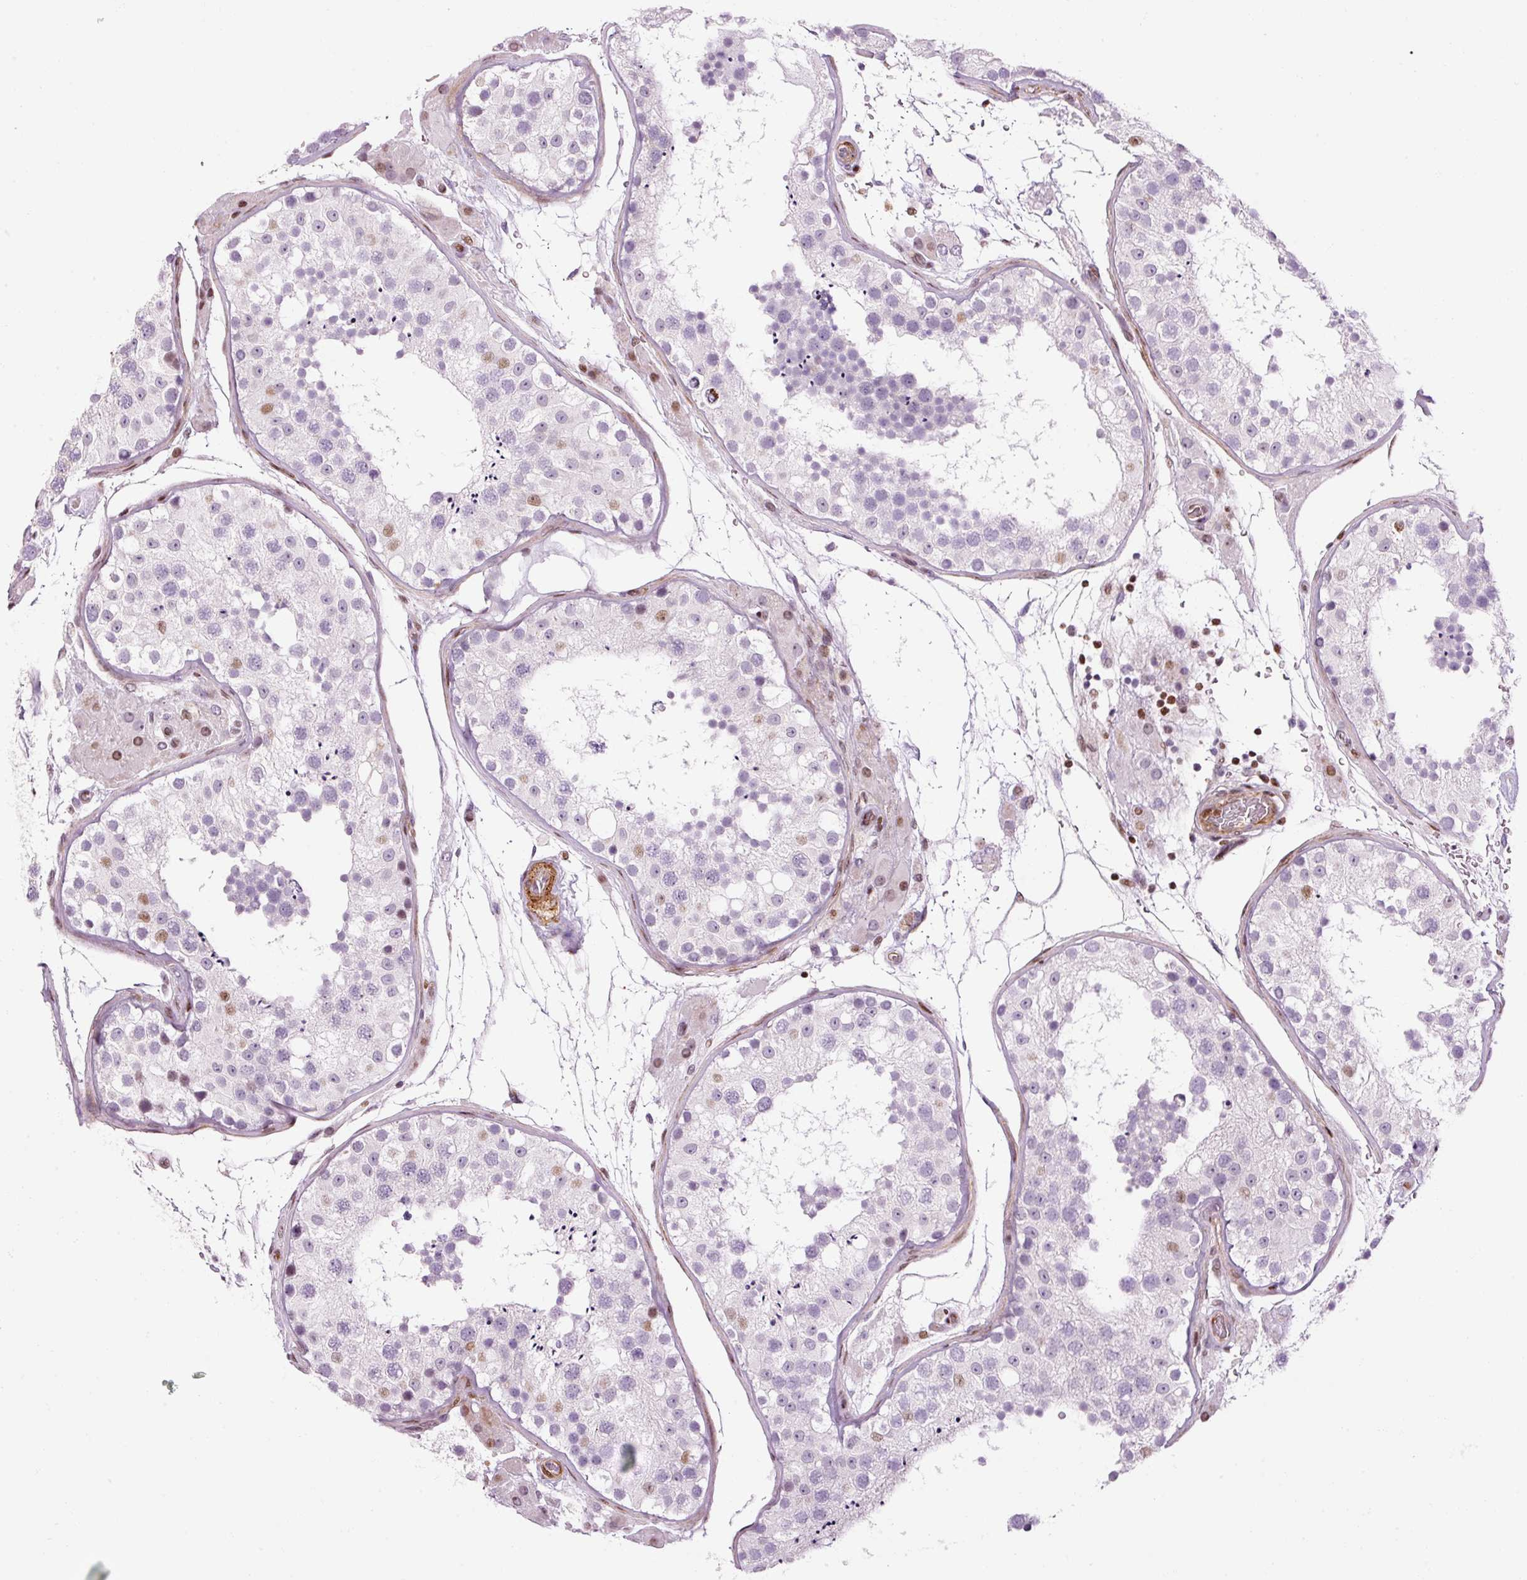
{"staining": {"intensity": "moderate", "quantity": "<25%", "location": "nuclear"}, "tissue": "testis", "cell_type": "Cells in seminiferous ducts", "image_type": "normal", "snomed": [{"axis": "morphology", "description": "Normal tissue, NOS"}, {"axis": "topography", "description": "Testis"}], "caption": "IHC of unremarkable human testis demonstrates low levels of moderate nuclear positivity in approximately <25% of cells in seminiferous ducts.", "gene": "ANKRD20A1", "patient": {"sex": "male", "age": 26}}